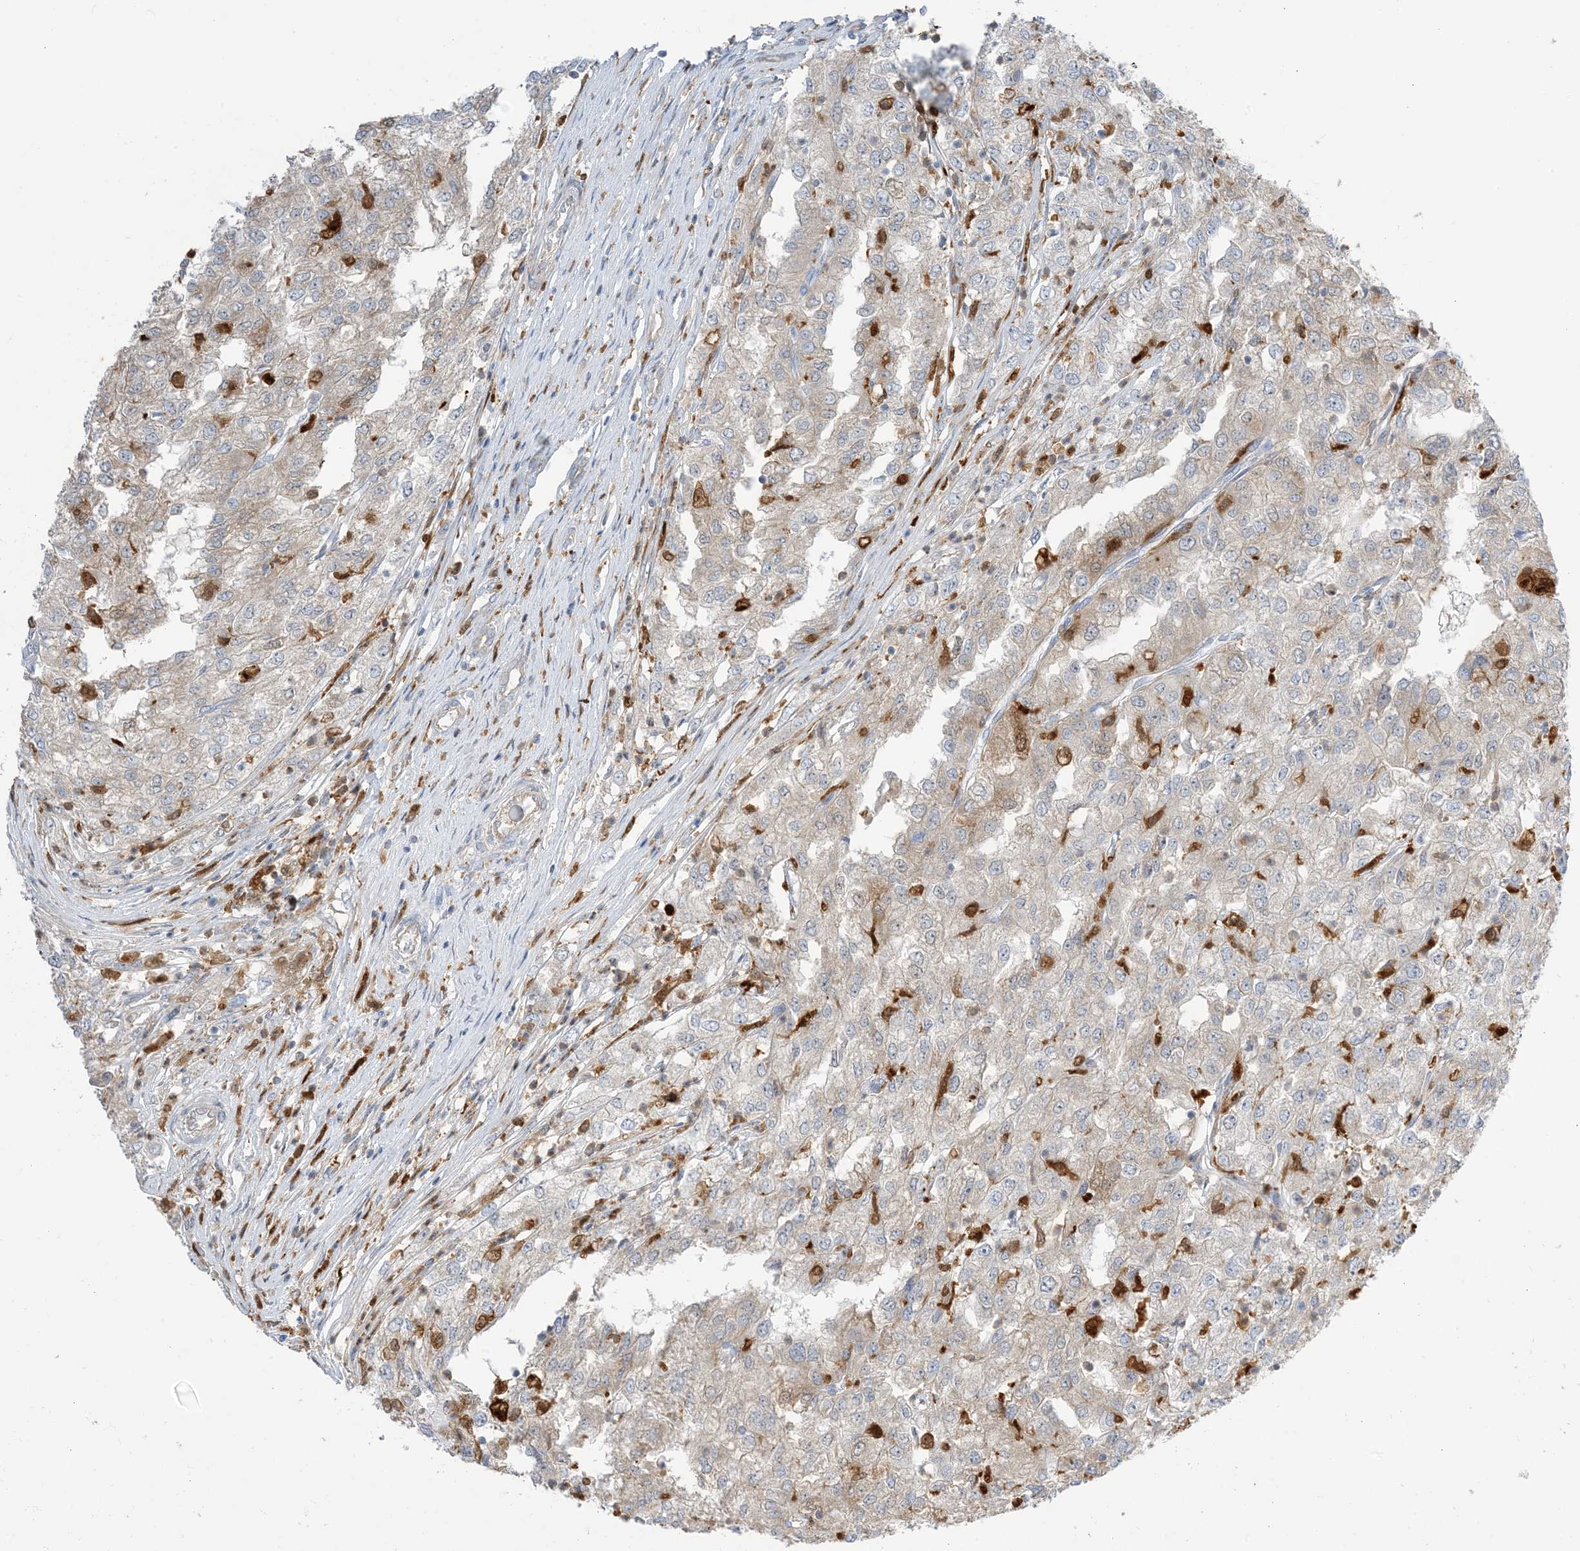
{"staining": {"intensity": "weak", "quantity": "<25%", "location": "cytoplasmic/membranous"}, "tissue": "renal cancer", "cell_type": "Tumor cells", "image_type": "cancer", "snomed": [{"axis": "morphology", "description": "Adenocarcinoma, NOS"}, {"axis": "topography", "description": "Kidney"}], "caption": "This photomicrograph is of renal adenocarcinoma stained with immunohistochemistry (IHC) to label a protein in brown with the nuclei are counter-stained blue. There is no expression in tumor cells.", "gene": "NAGK", "patient": {"sex": "female", "age": 54}}